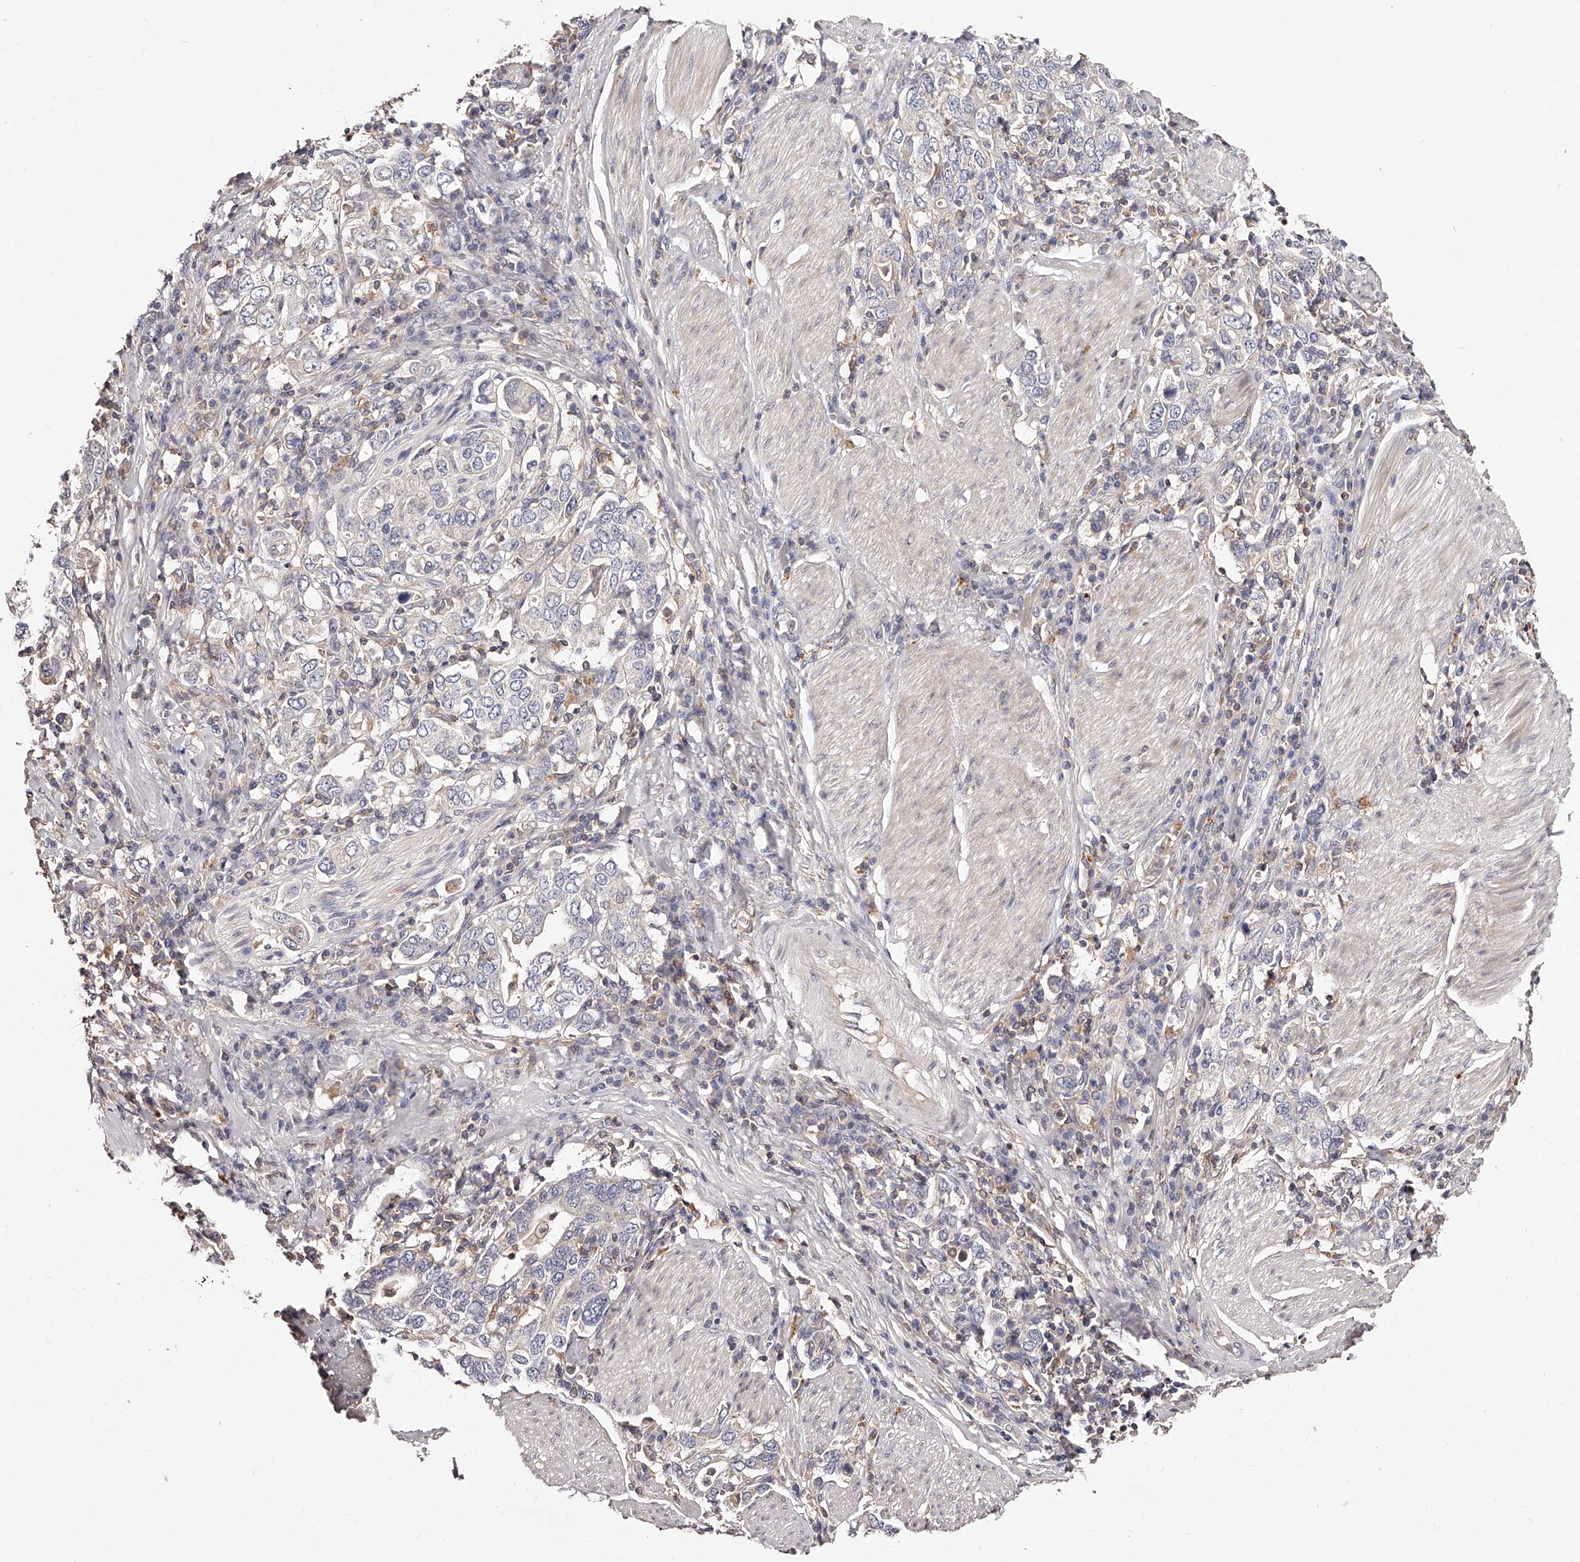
{"staining": {"intensity": "negative", "quantity": "none", "location": "none"}, "tissue": "stomach cancer", "cell_type": "Tumor cells", "image_type": "cancer", "snomed": [{"axis": "morphology", "description": "Adenocarcinoma, NOS"}, {"axis": "topography", "description": "Stomach, upper"}], "caption": "DAB immunohistochemical staining of human stomach cancer displays no significant staining in tumor cells.", "gene": "PHACTR1", "patient": {"sex": "male", "age": 62}}